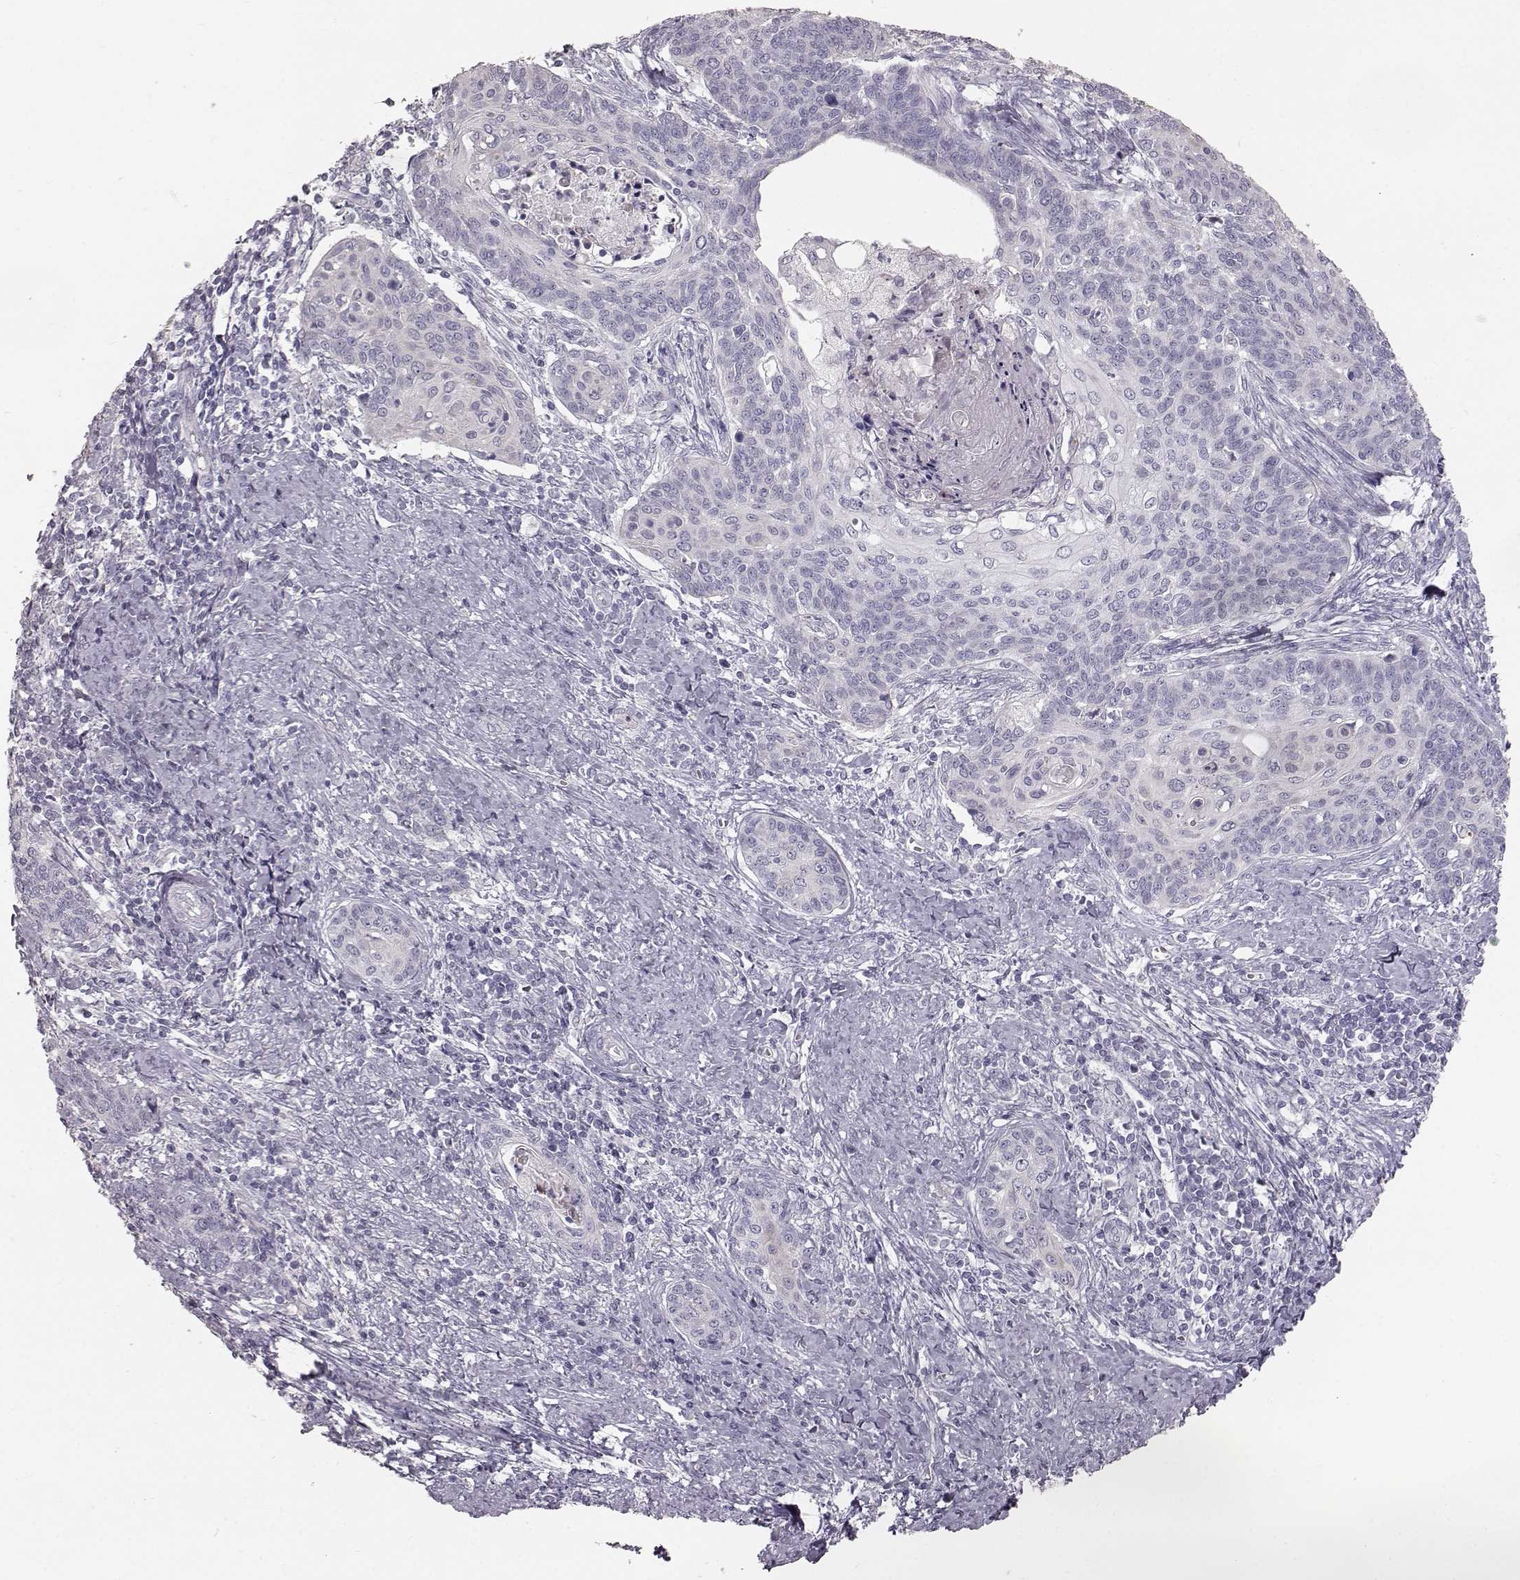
{"staining": {"intensity": "negative", "quantity": "none", "location": "none"}, "tissue": "cervical cancer", "cell_type": "Tumor cells", "image_type": "cancer", "snomed": [{"axis": "morphology", "description": "Squamous cell carcinoma, NOS"}, {"axis": "topography", "description": "Cervix"}], "caption": "DAB (3,3'-diaminobenzidine) immunohistochemical staining of human cervical cancer shows no significant positivity in tumor cells.", "gene": "KRT33A", "patient": {"sex": "female", "age": 39}}